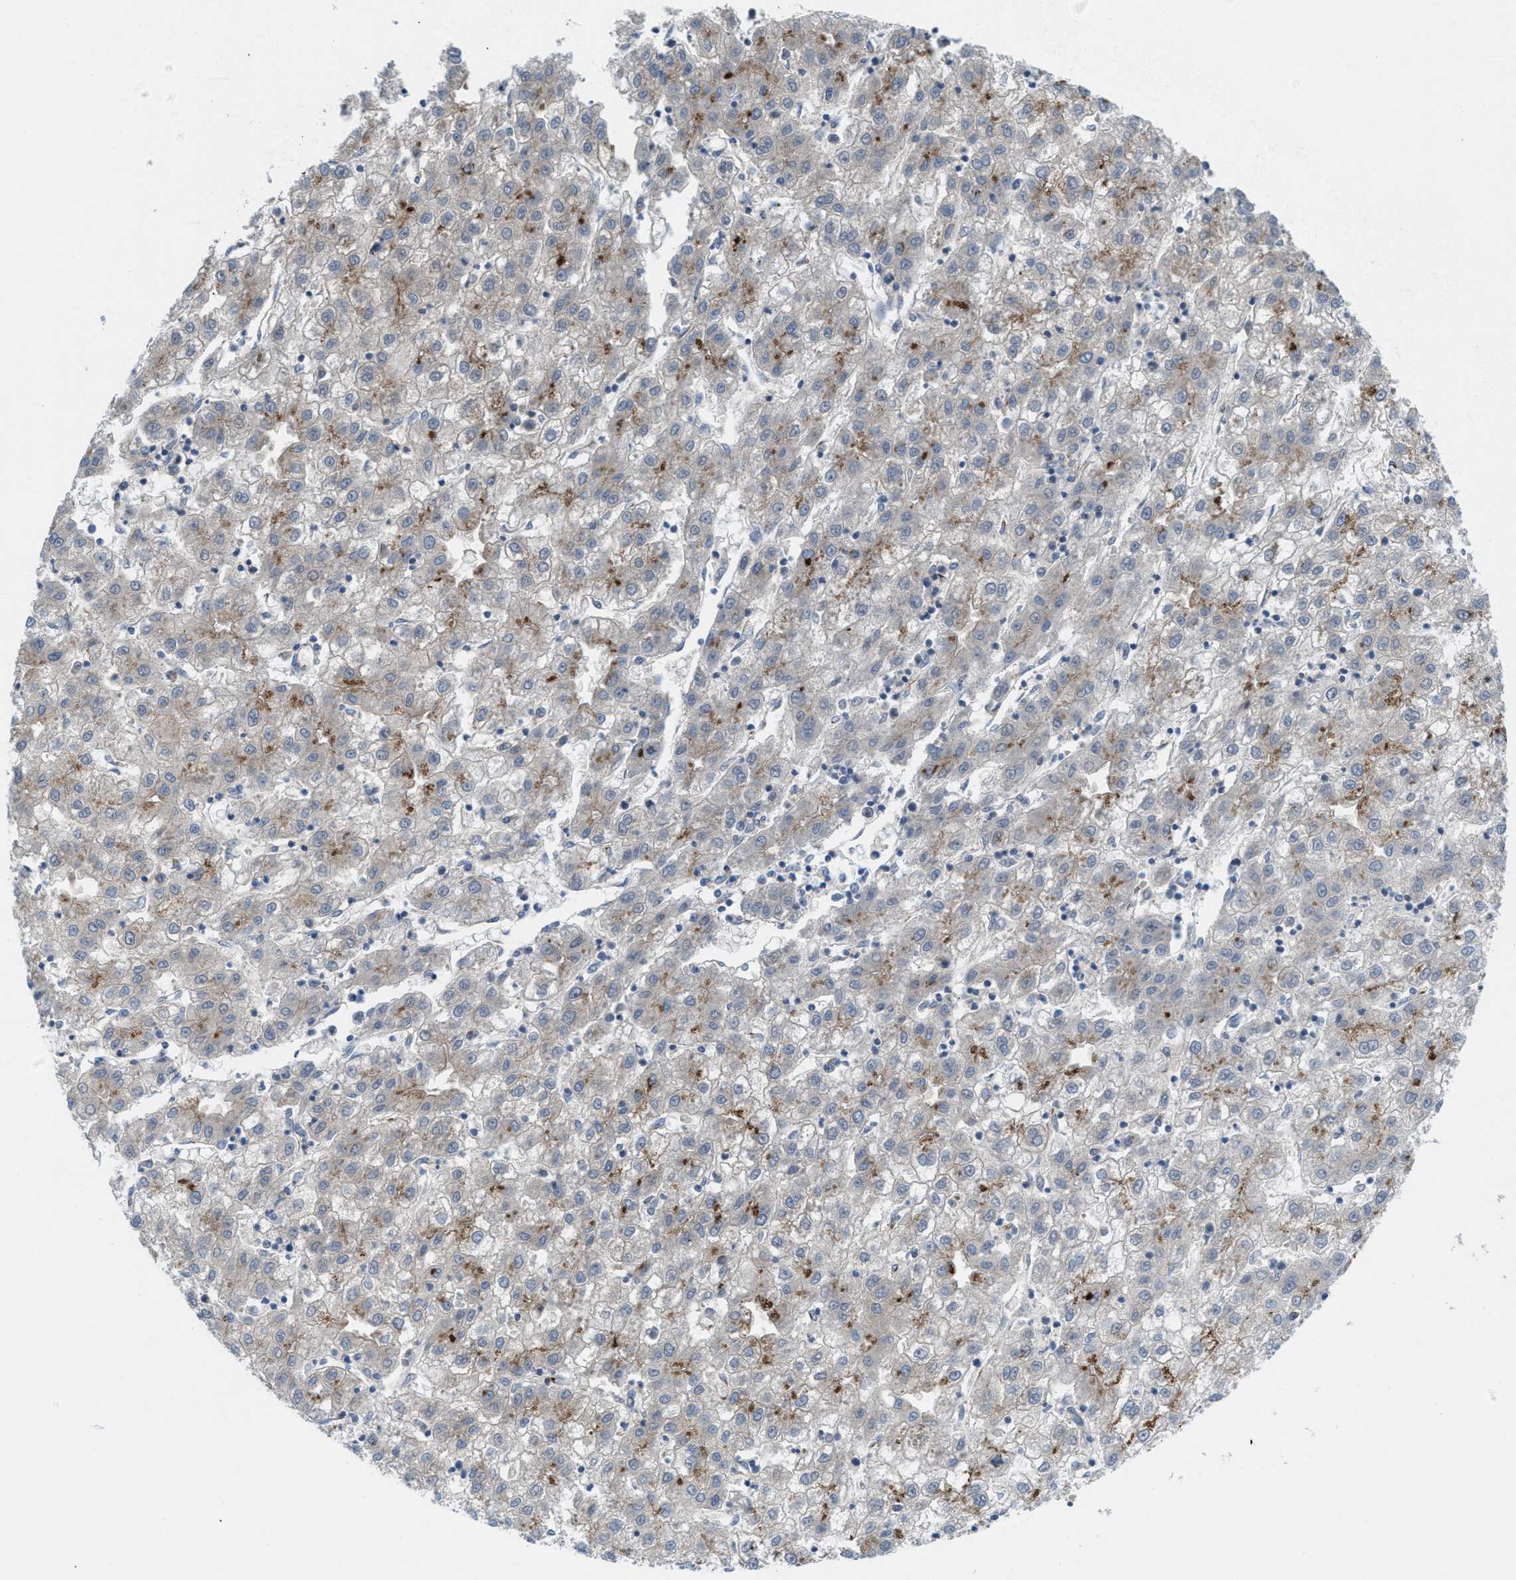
{"staining": {"intensity": "moderate", "quantity": "<25%", "location": "cytoplasmic/membranous"}, "tissue": "liver cancer", "cell_type": "Tumor cells", "image_type": "cancer", "snomed": [{"axis": "morphology", "description": "Carcinoma, Hepatocellular, NOS"}, {"axis": "topography", "description": "Liver"}], "caption": "The photomicrograph reveals immunohistochemical staining of liver cancer. There is moderate cytoplasmic/membranous positivity is present in about <25% of tumor cells.", "gene": "SLC38A10", "patient": {"sex": "male", "age": 72}}